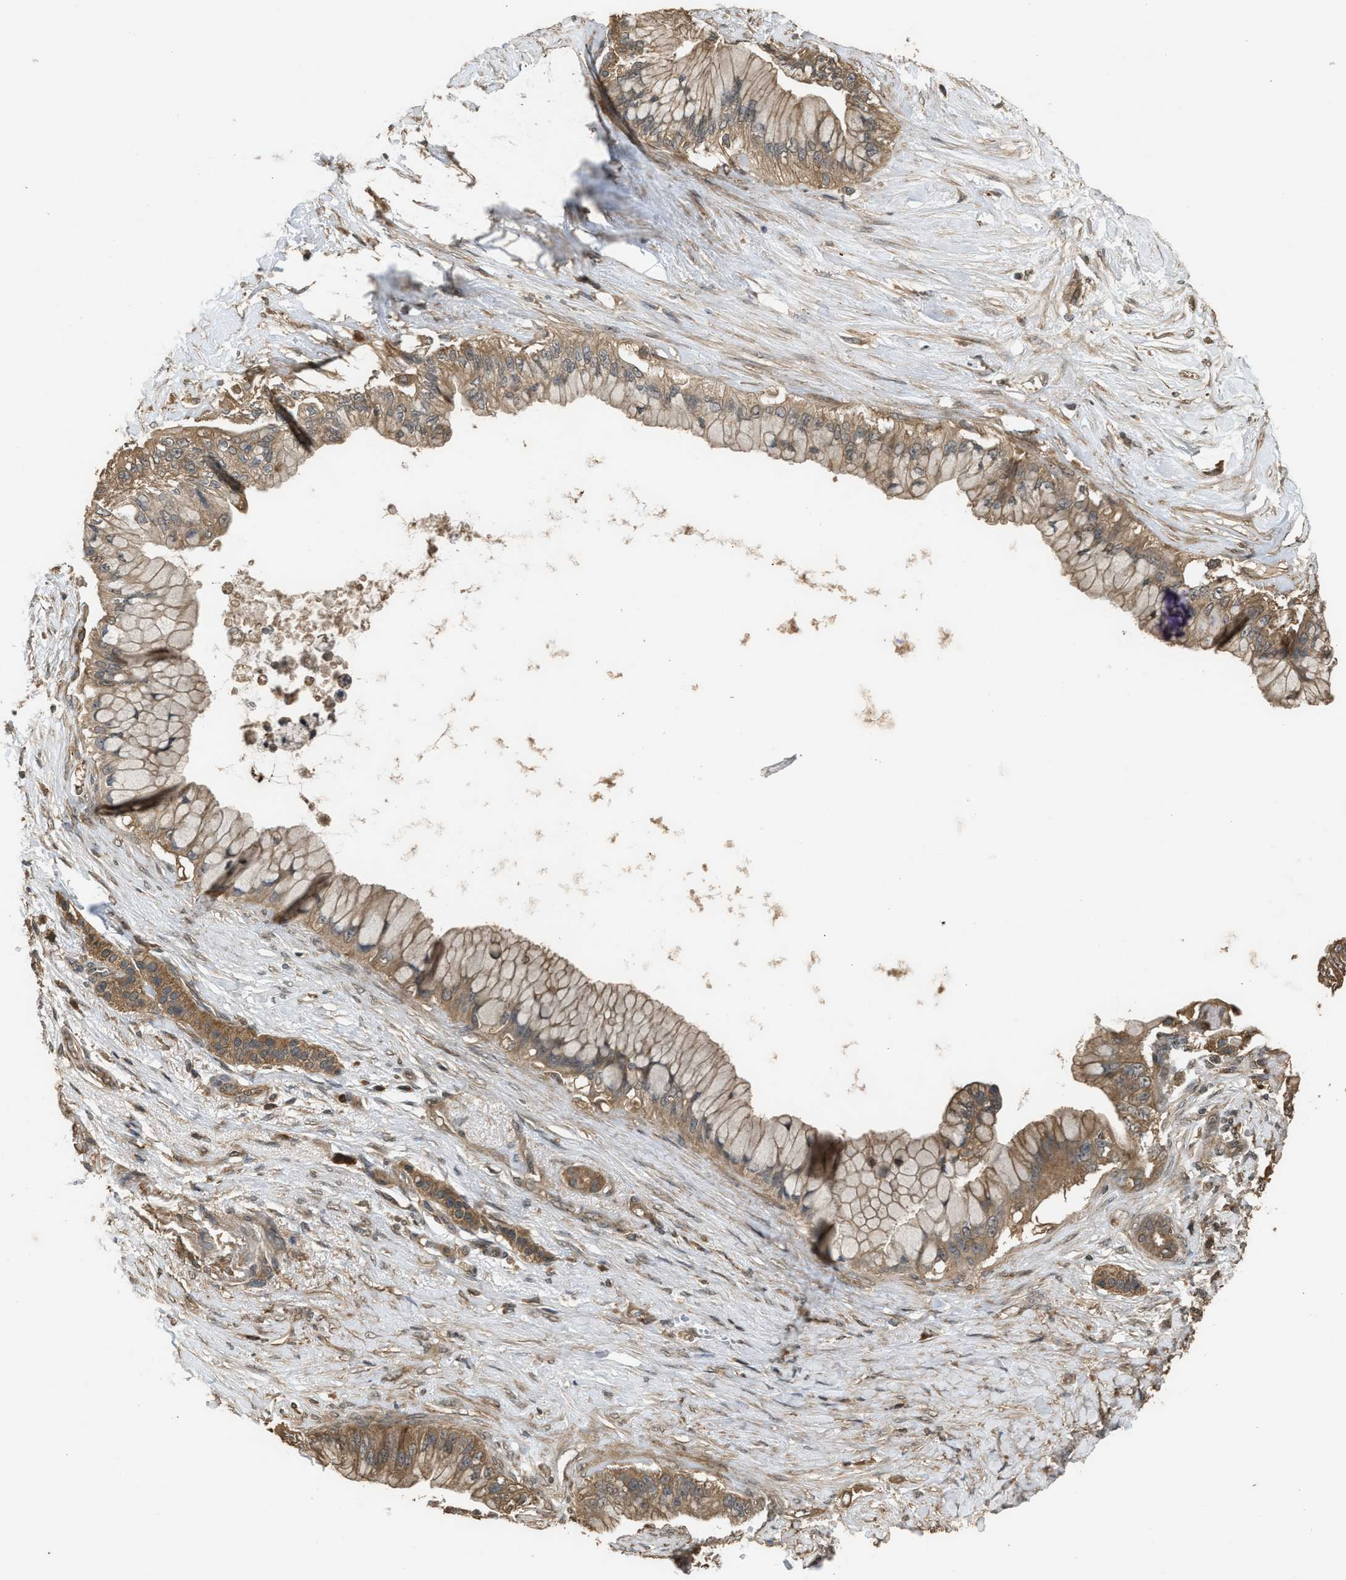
{"staining": {"intensity": "moderate", "quantity": ">75%", "location": "cytoplasmic/membranous"}, "tissue": "pancreatic cancer", "cell_type": "Tumor cells", "image_type": "cancer", "snomed": [{"axis": "morphology", "description": "Adenocarcinoma, NOS"}, {"axis": "topography", "description": "Pancreas"}], "caption": "Pancreatic cancer tissue shows moderate cytoplasmic/membranous positivity in approximately >75% of tumor cells, visualized by immunohistochemistry. Using DAB (brown) and hematoxylin (blue) stains, captured at high magnification using brightfield microscopy.", "gene": "ARHGDIA", "patient": {"sex": "male", "age": 59}}